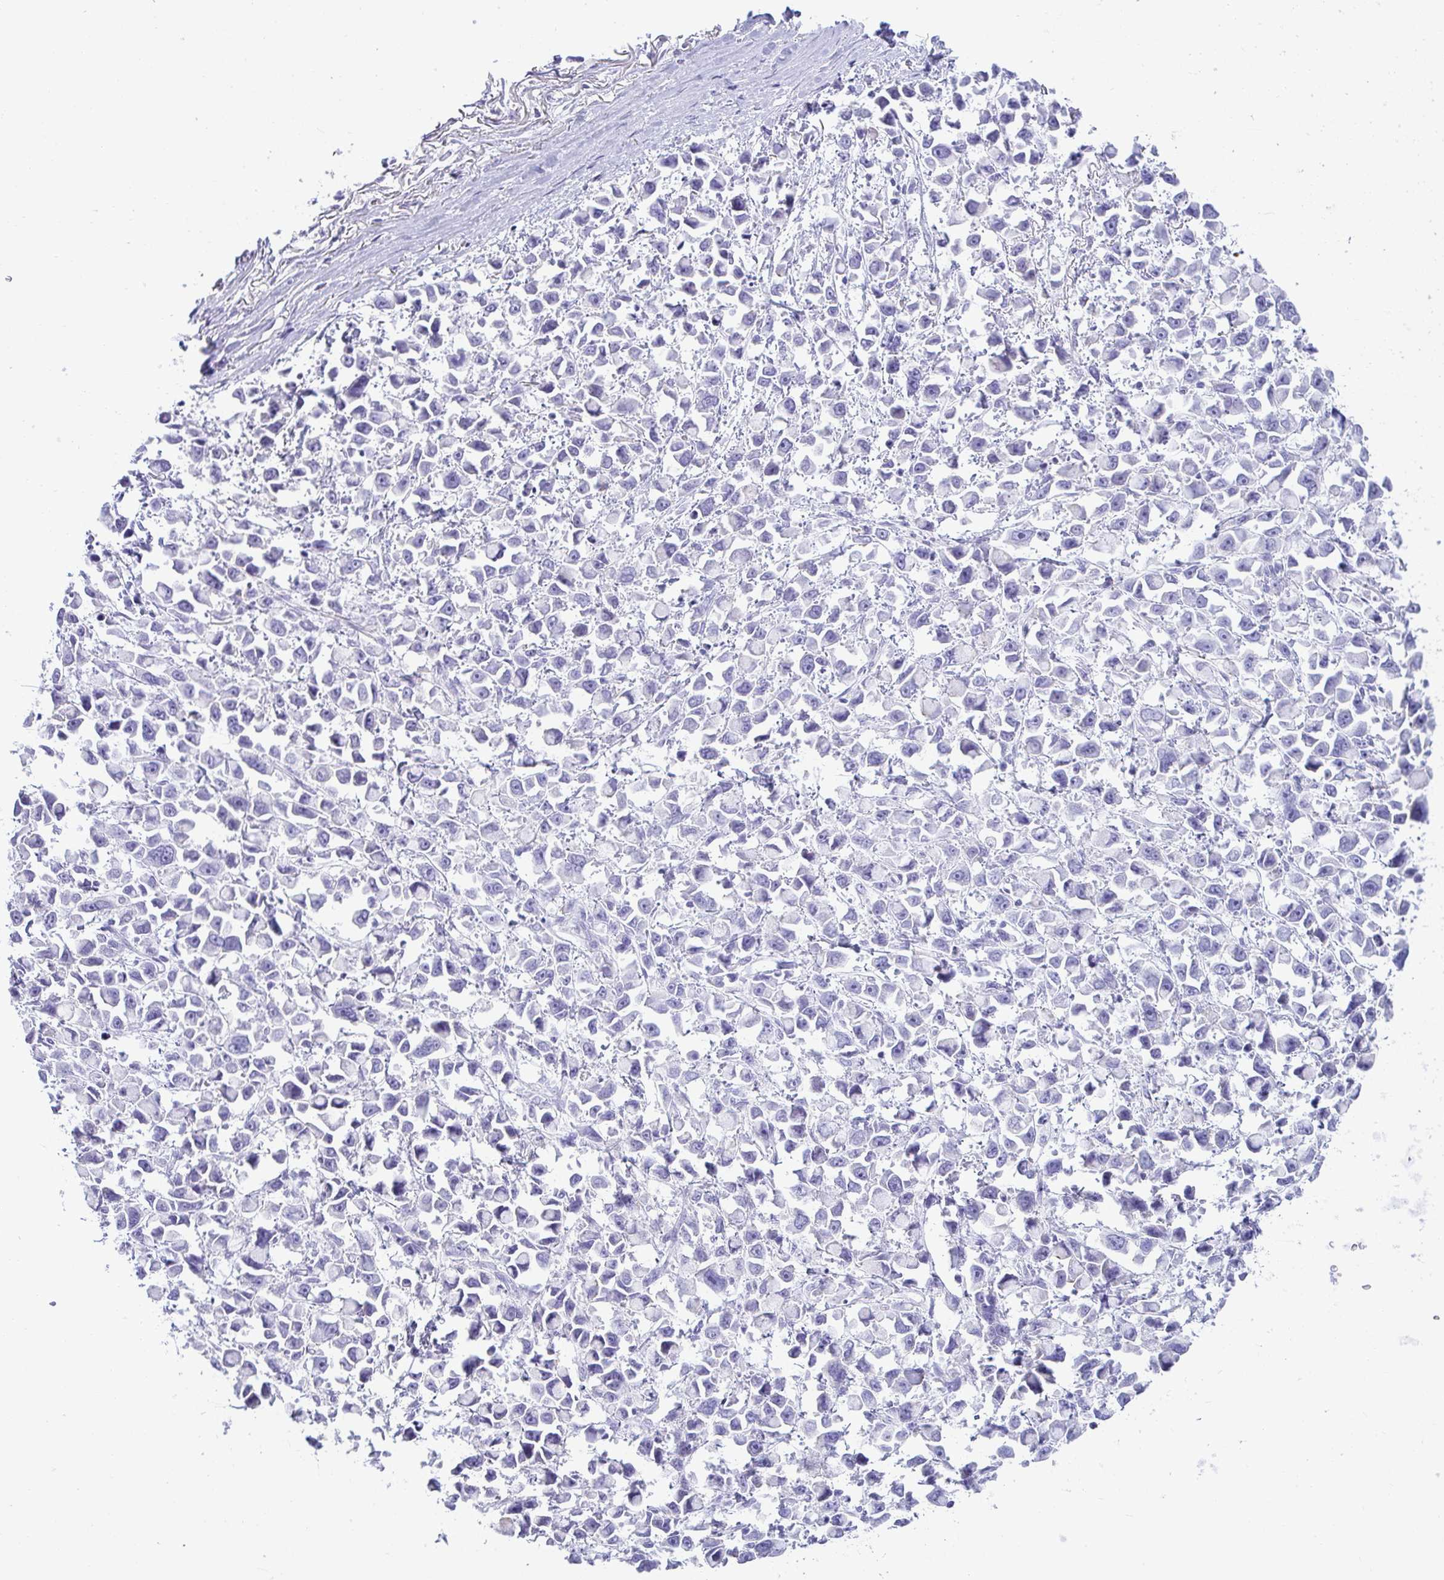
{"staining": {"intensity": "negative", "quantity": "none", "location": "none"}, "tissue": "stomach cancer", "cell_type": "Tumor cells", "image_type": "cancer", "snomed": [{"axis": "morphology", "description": "Adenocarcinoma, NOS"}, {"axis": "topography", "description": "Stomach"}], "caption": "Immunohistochemistry (IHC) micrograph of neoplastic tissue: human stomach adenocarcinoma stained with DAB (3,3'-diaminobenzidine) shows no significant protein expression in tumor cells.", "gene": "RASL10A", "patient": {"sex": "female", "age": 81}}